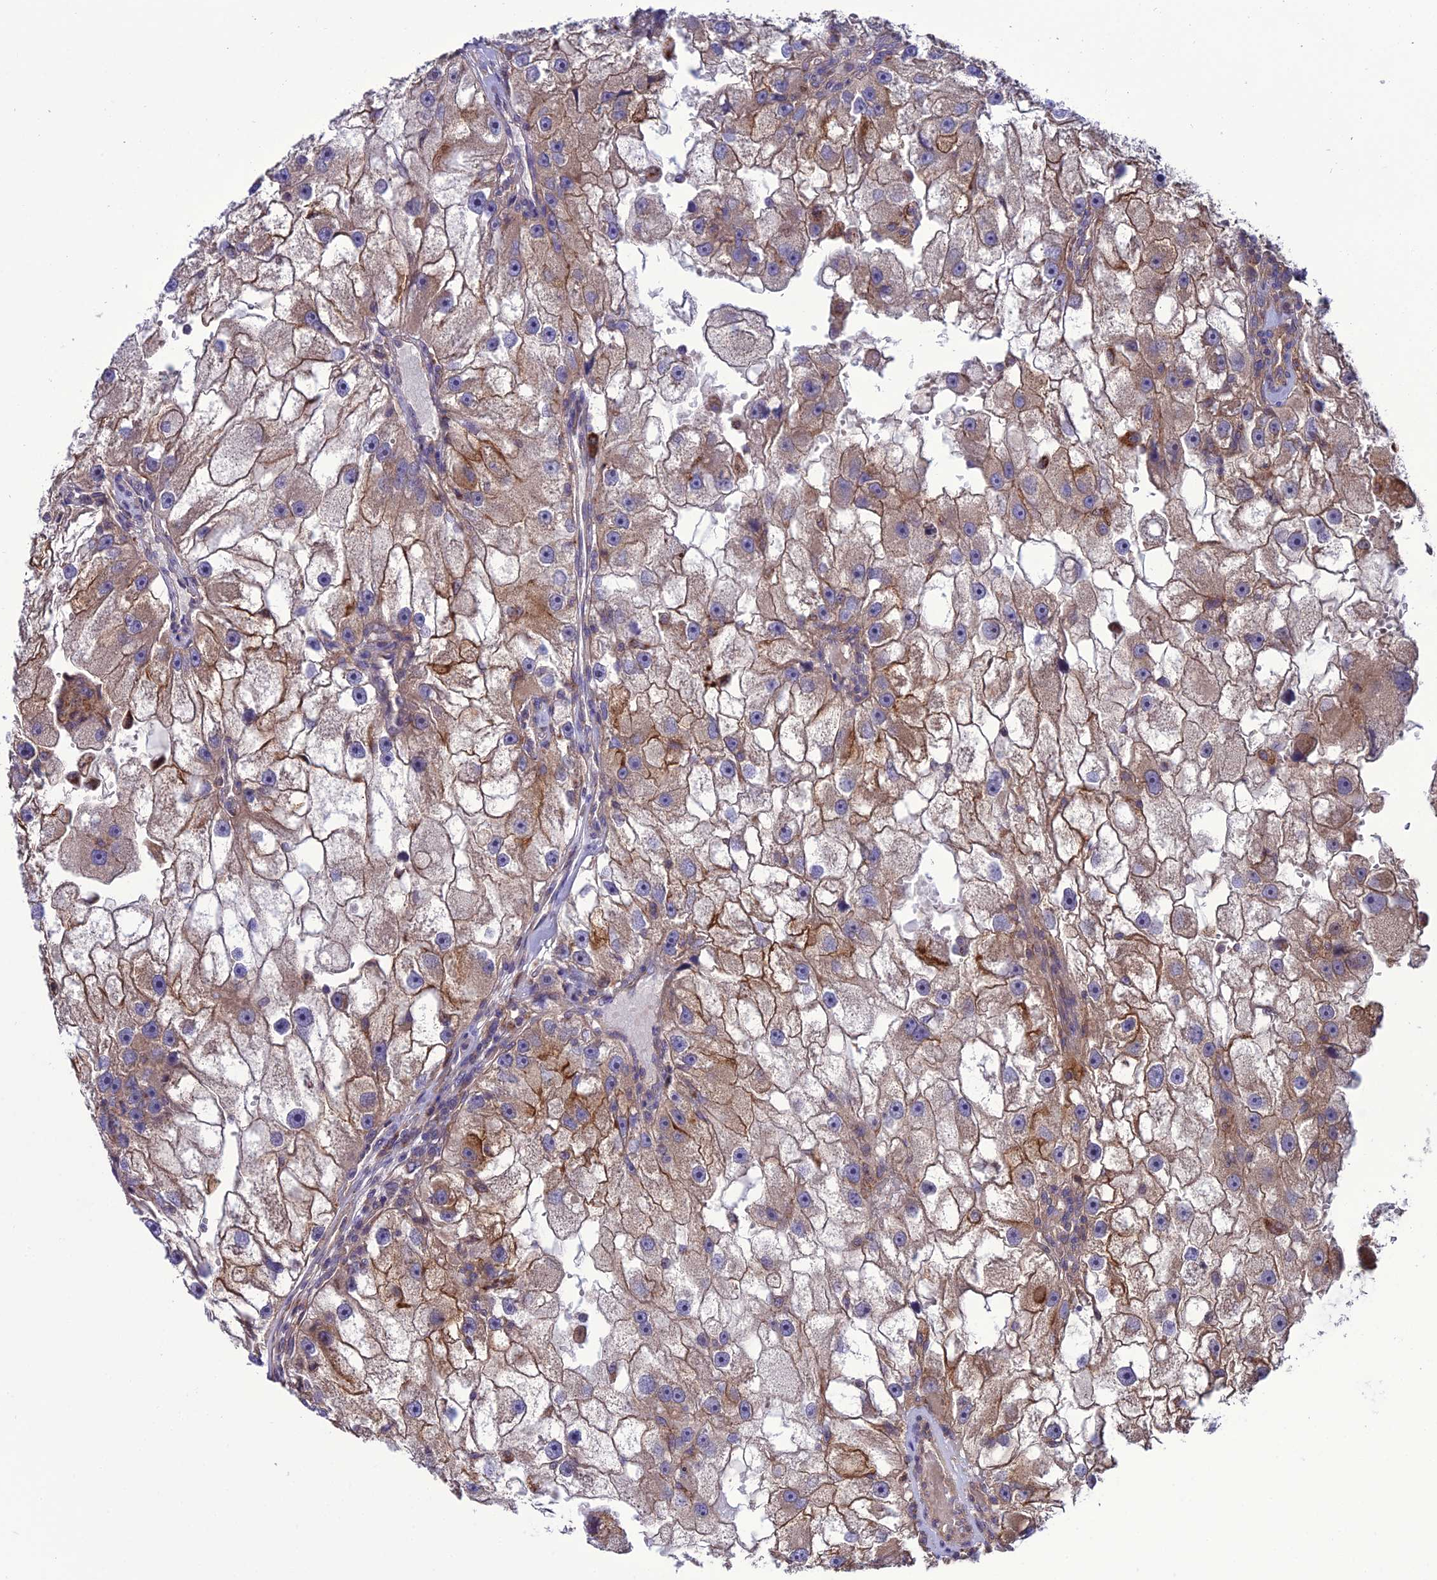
{"staining": {"intensity": "moderate", "quantity": "25%-75%", "location": "cytoplasmic/membranous"}, "tissue": "renal cancer", "cell_type": "Tumor cells", "image_type": "cancer", "snomed": [{"axis": "morphology", "description": "Adenocarcinoma, NOS"}, {"axis": "topography", "description": "Kidney"}], "caption": "Immunohistochemical staining of human adenocarcinoma (renal) reveals medium levels of moderate cytoplasmic/membranous protein staining in approximately 25%-75% of tumor cells.", "gene": "PPIL3", "patient": {"sex": "male", "age": 63}}